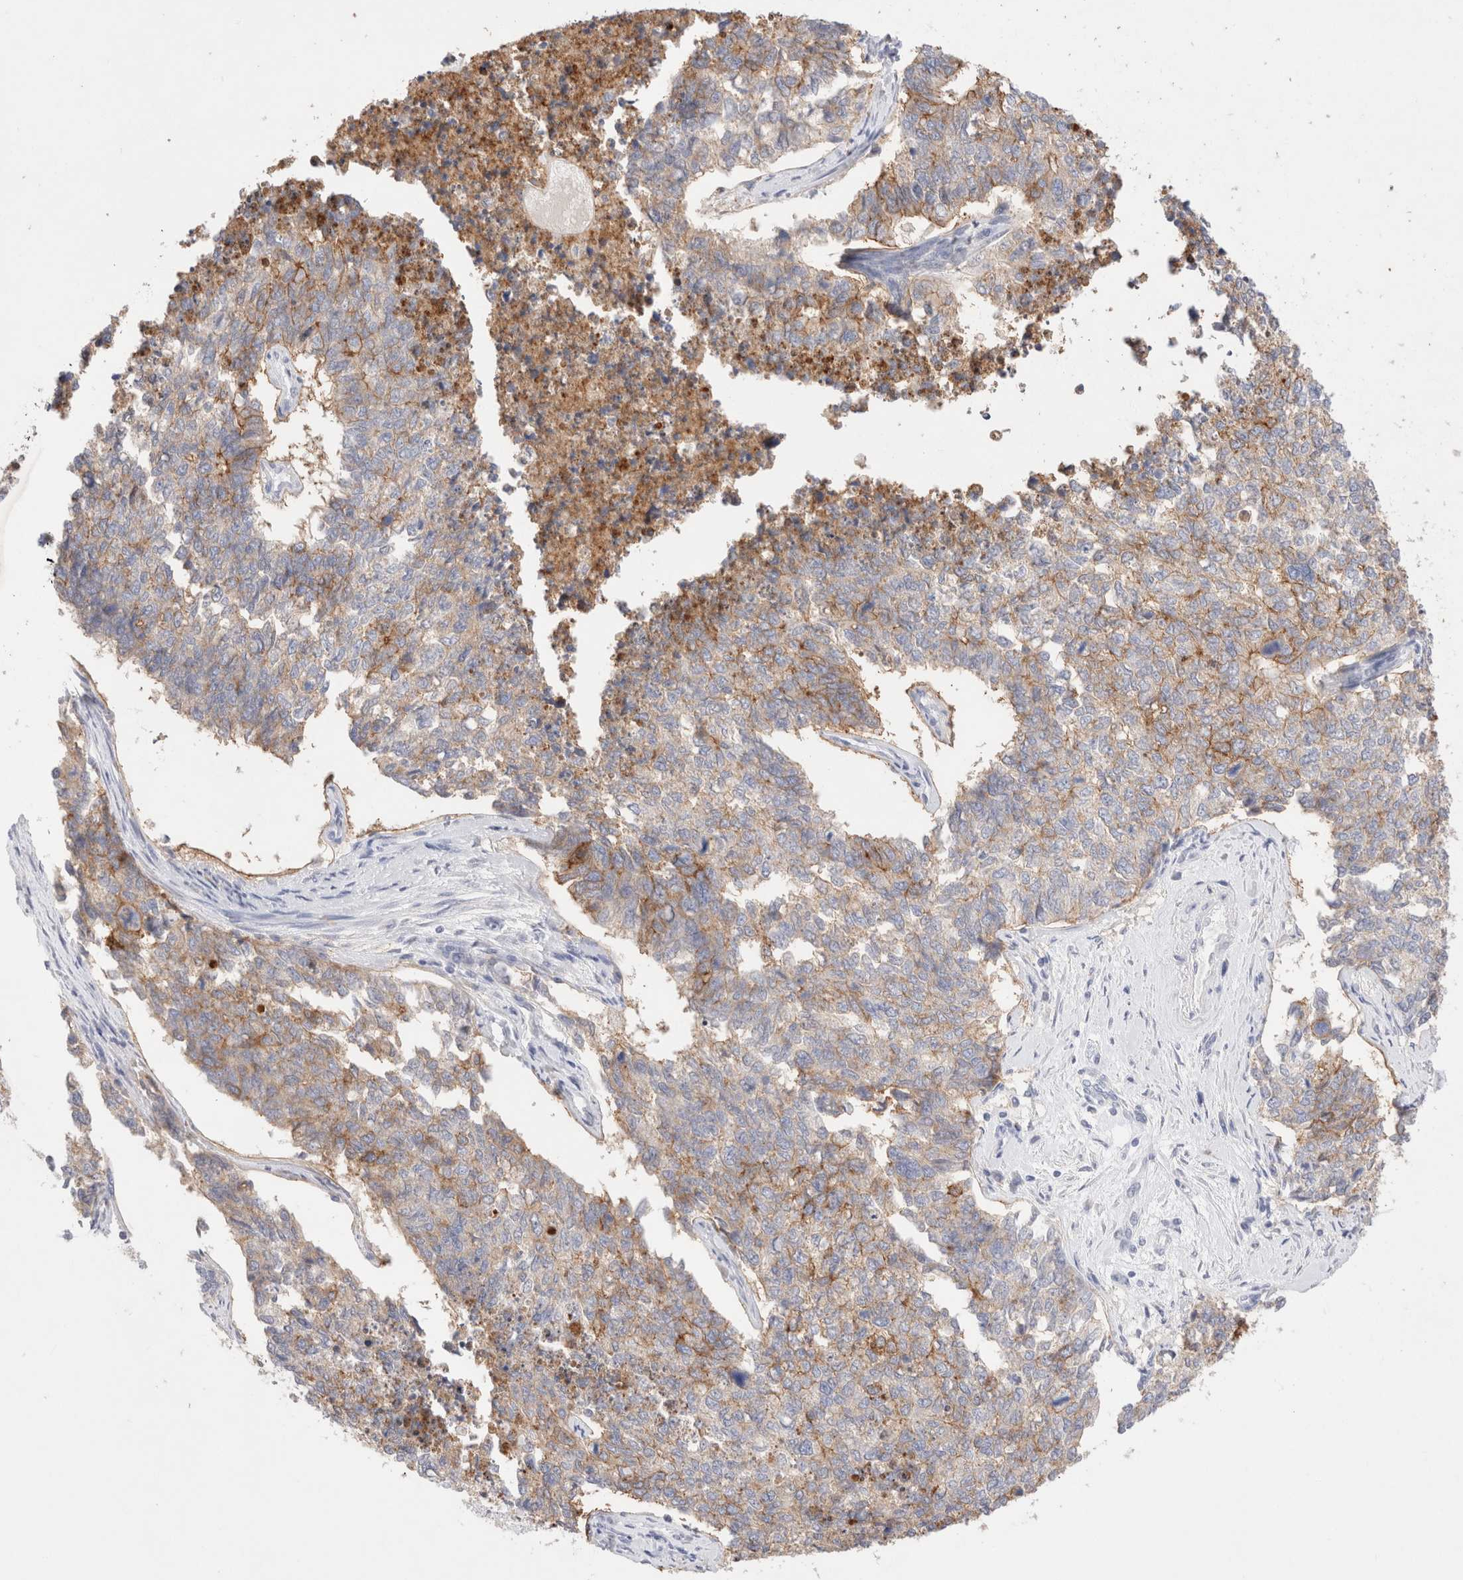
{"staining": {"intensity": "moderate", "quantity": "<25%", "location": "cytoplasmic/membranous"}, "tissue": "cervical cancer", "cell_type": "Tumor cells", "image_type": "cancer", "snomed": [{"axis": "morphology", "description": "Squamous cell carcinoma, NOS"}, {"axis": "topography", "description": "Cervix"}], "caption": "IHC image of cervical squamous cell carcinoma stained for a protein (brown), which reveals low levels of moderate cytoplasmic/membranous positivity in about <25% of tumor cells.", "gene": "EPCAM", "patient": {"sex": "female", "age": 63}}